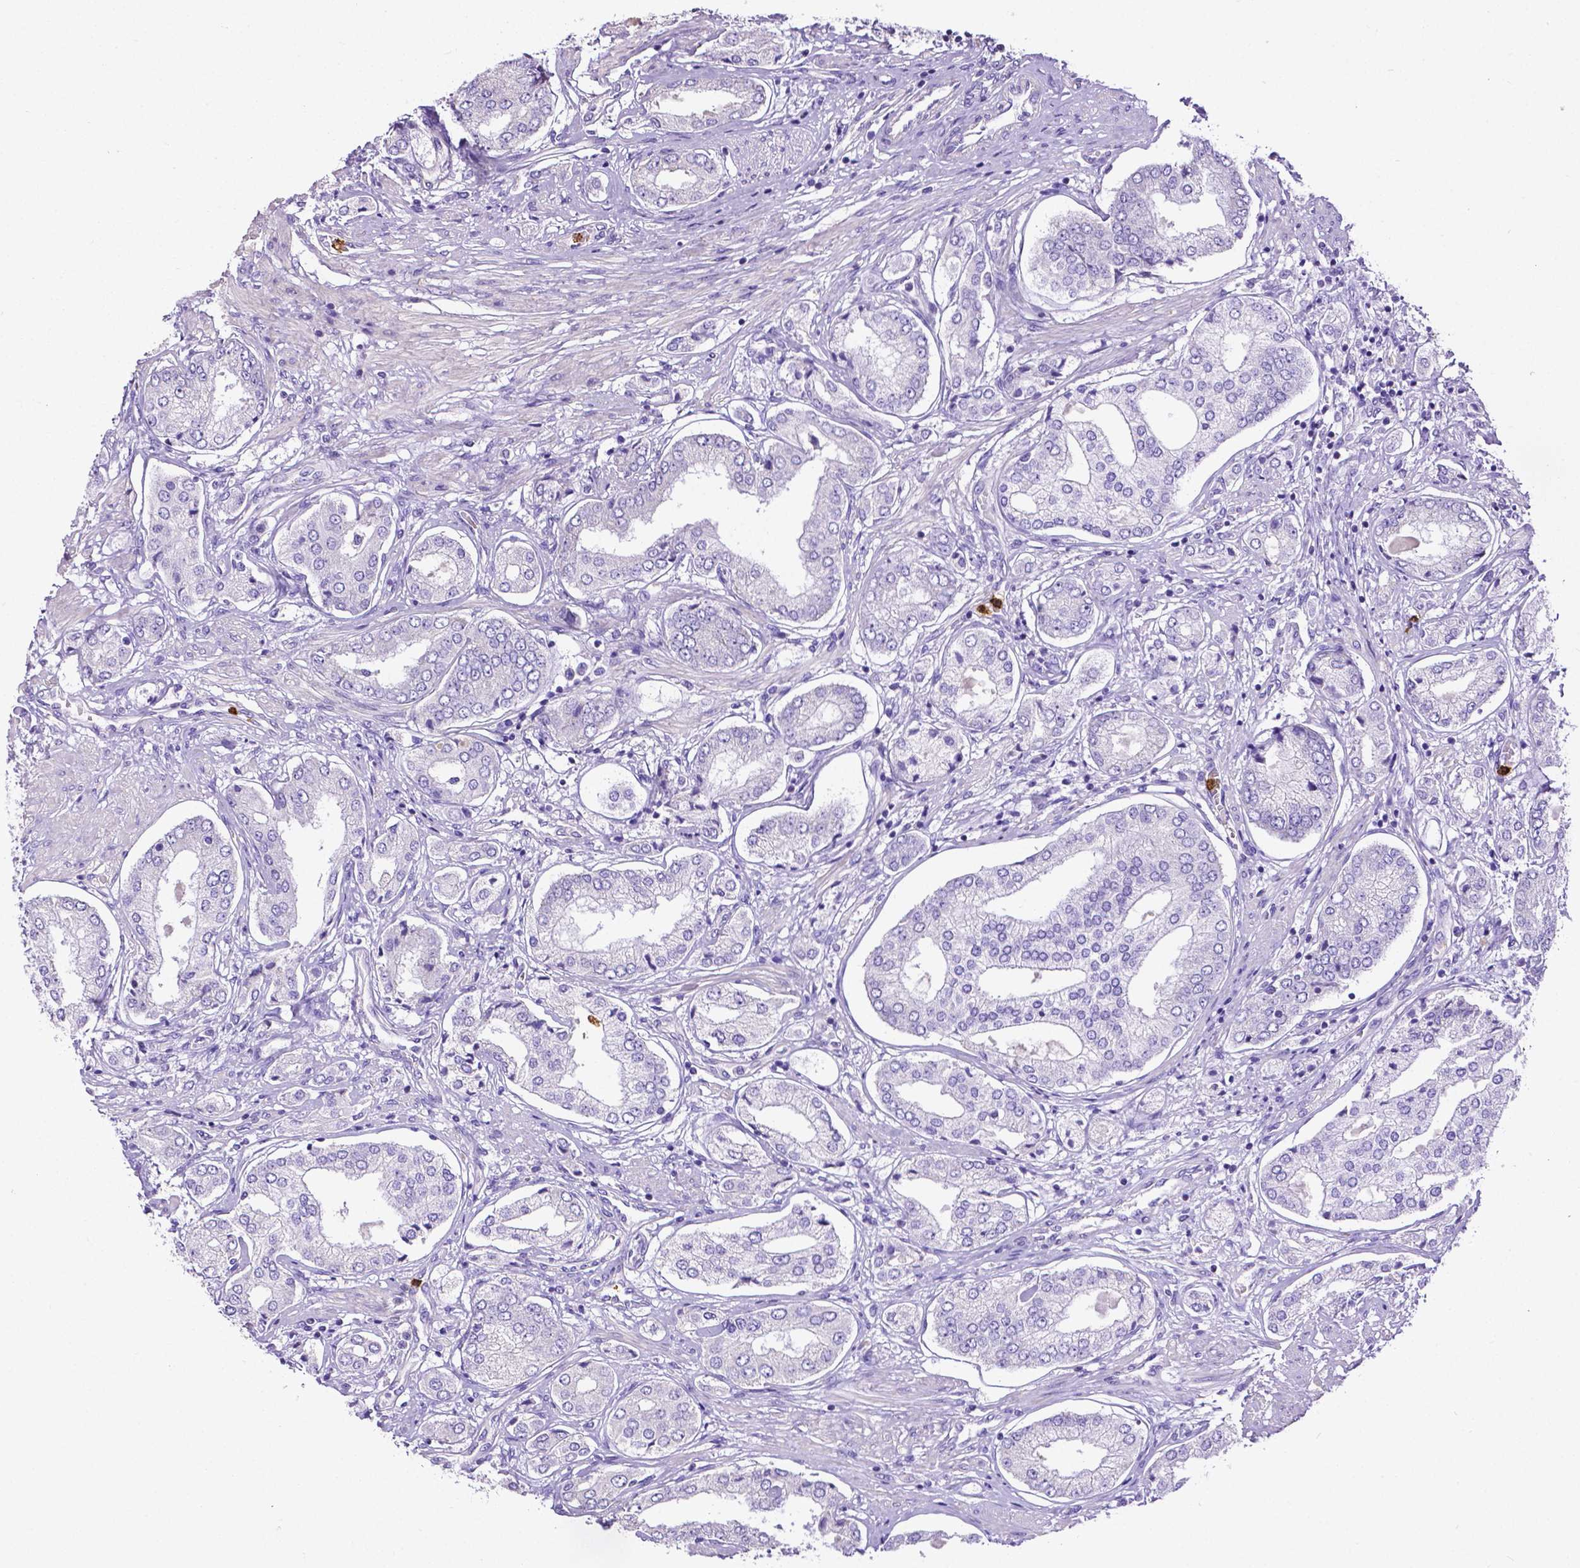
{"staining": {"intensity": "negative", "quantity": "none", "location": "none"}, "tissue": "prostate cancer", "cell_type": "Tumor cells", "image_type": "cancer", "snomed": [{"axis": "morphology", "description": "Adenocarcinoma, NOS"}, {"axis": "topography", "description": "Prostate"}], "caption": "Prostate cancer (adenocarcinoma) was stained to show a protein in brown. There is no significant staining in tumor cells.", "gene": "MMP9", "patient": {"sex": "male", "age": 63}}